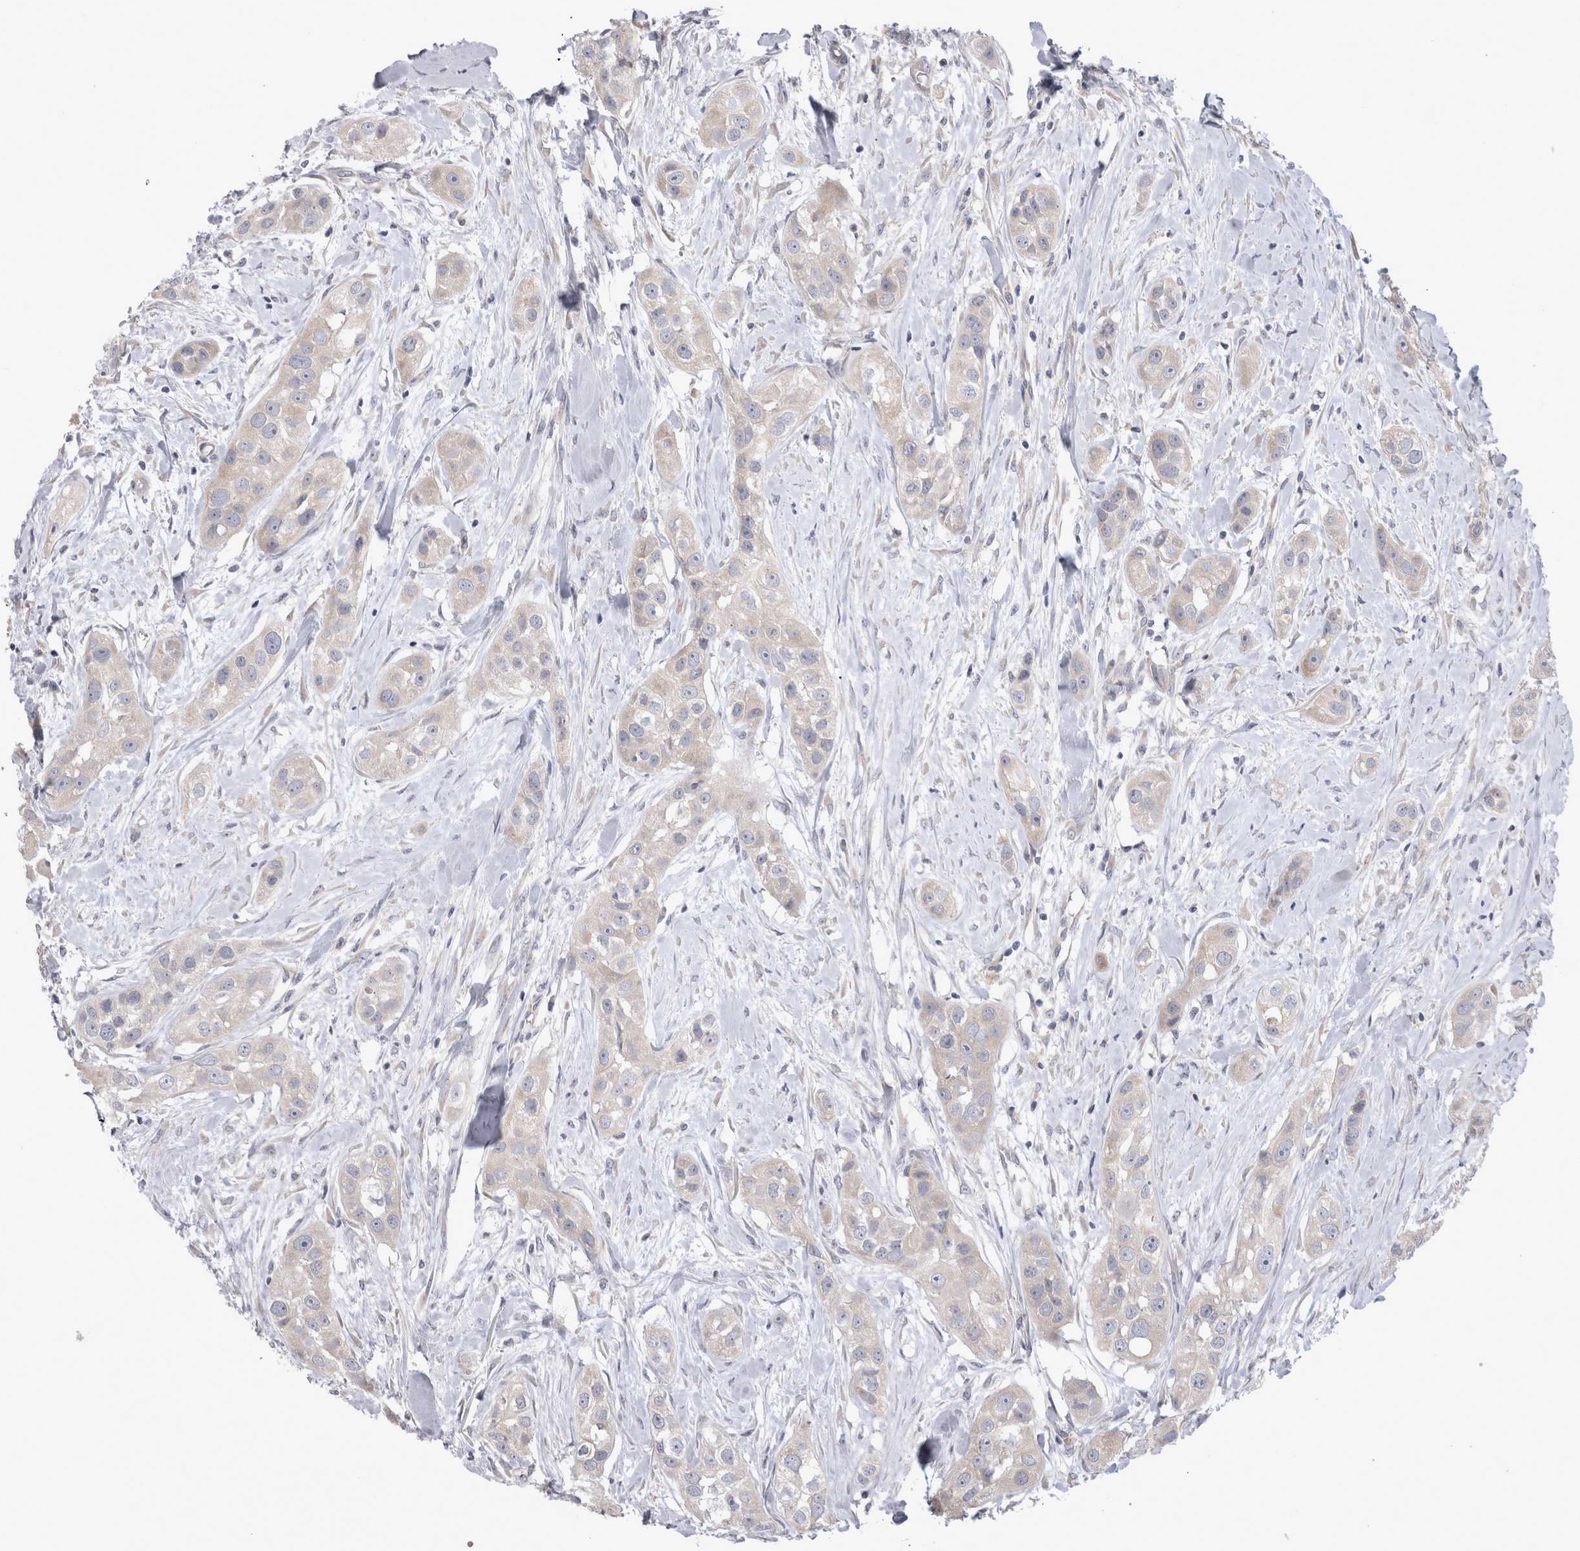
{"staining": {"intensity": "negative", "quantity": "none", "location": "none"}, "tissue": "head and neck cancer", "cell_type": "Tumor cells", "image_type": "cancer", "snomed": [{"axis": "morphology", "description": "Normal tissue, NOS"}, {"axis": "morphology", "description": "Squamous cell carcinoma, NOS"}, {"axis": "topography", "description": "Skeletal muscle"}, {"axis": "topography", "description": "Head-Neck"}], "caption": "Histopathology image shows no significant protein positivity in tumor cells of head and neck squamous cell carcinoma.", "gene": "LRRC40", "patient": {"sex": "male", "age": 51}}